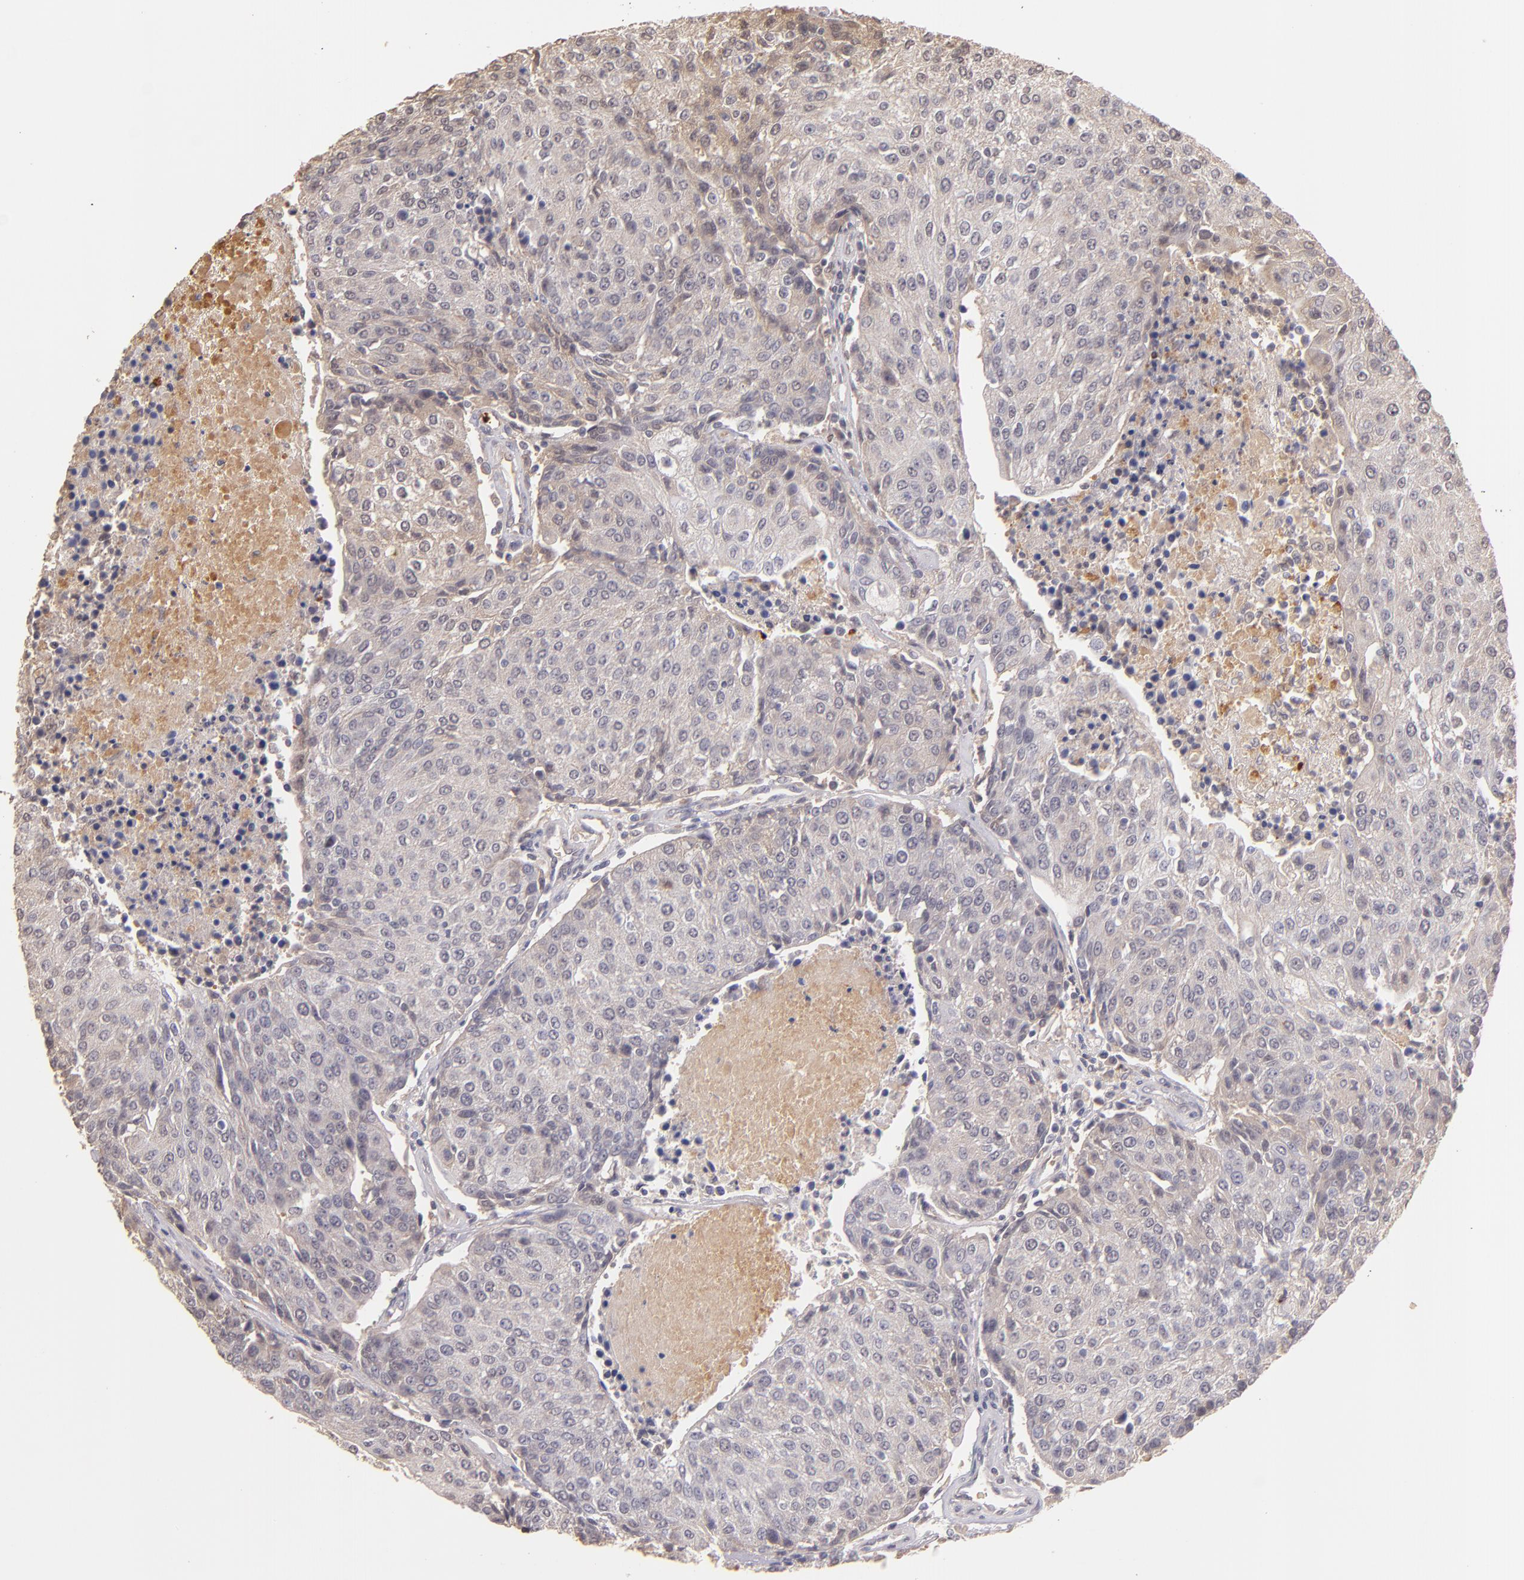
{"staining": {"intensity": "weak", "quantity": "25%-75%", "location": "cytoplasmic/membranous"}, "tissue": "urothelial cancer", "cell_type": "Tumor cells", "image_type": "cancer", "snomed": [{"axis": "morphology", "description": "Urothelial carcinoma, High grade"}, {"axis": "topography", "description": "Urinary bladder"}], "caption": "Urothelial cancer stained for a protein (brown) exhibits weak cytoplasmic/membranous positive staining in about 25%-75% of tumor cells.", "gene": "SERPINC1", "patient": {"sex": "female", "age": 85}}